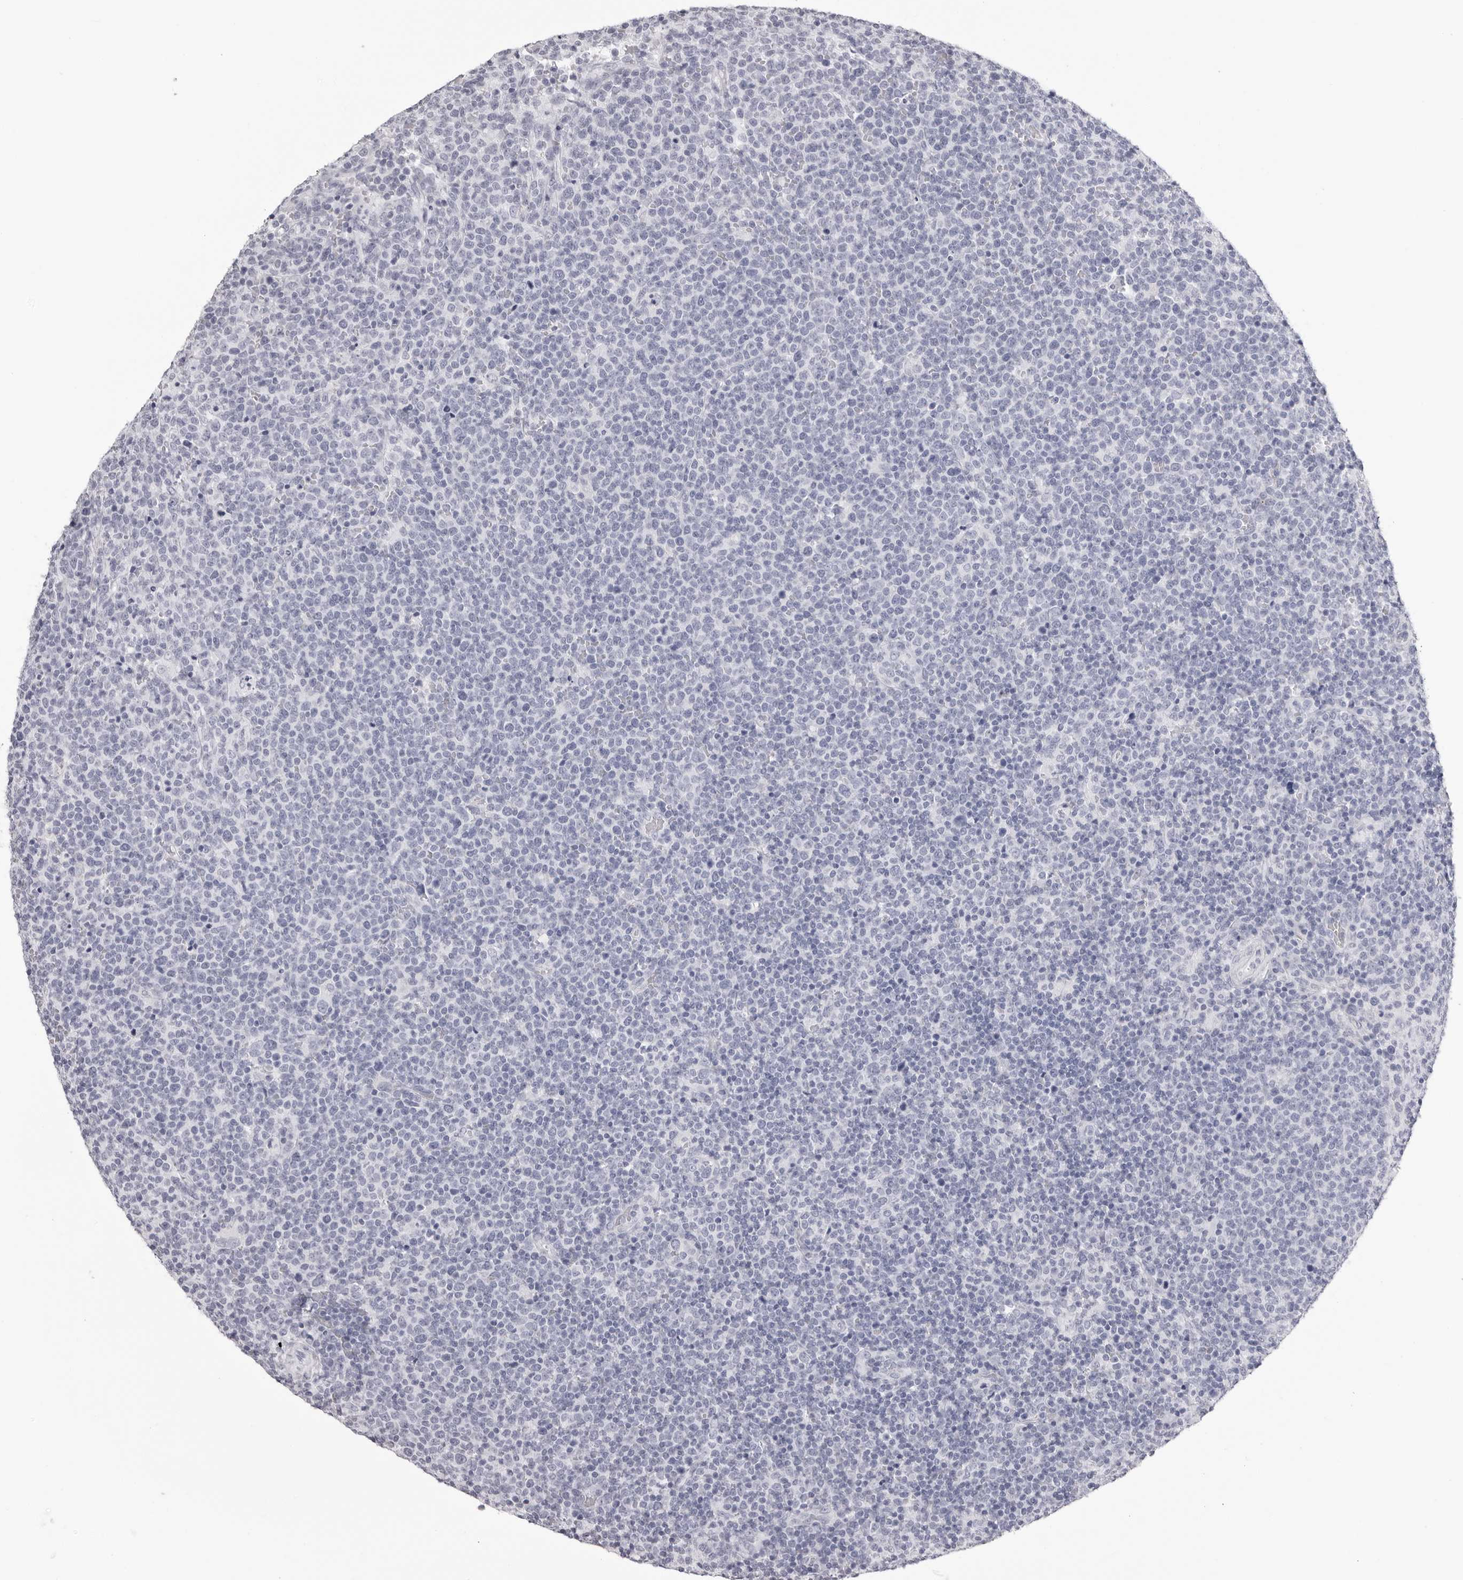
{"staining": {"intensity": "negative", "quantity": "none", "location": "none"}, "tissue": "lymphoma", "cell_type": "Tumor cells", "image_type": "cancer", "snomed": [{"axis": "morphology", "description": "Malignant lymphoma, non-Hodgkin's type, High grade"}, {"axis": "topography", "description": "Lymph node"}], "caption": "IHC of human lymphoma exhibits no positivity in tumor cells. The staining was performed using DAB (3,3'-diaminobenzidine) to visualize the protein expression in brown, while the nuclei were stained in blue with hematoxylin (Magnification: 20x).", "gene": "CST1", "patient": {"sex": "male", "age": 61}}